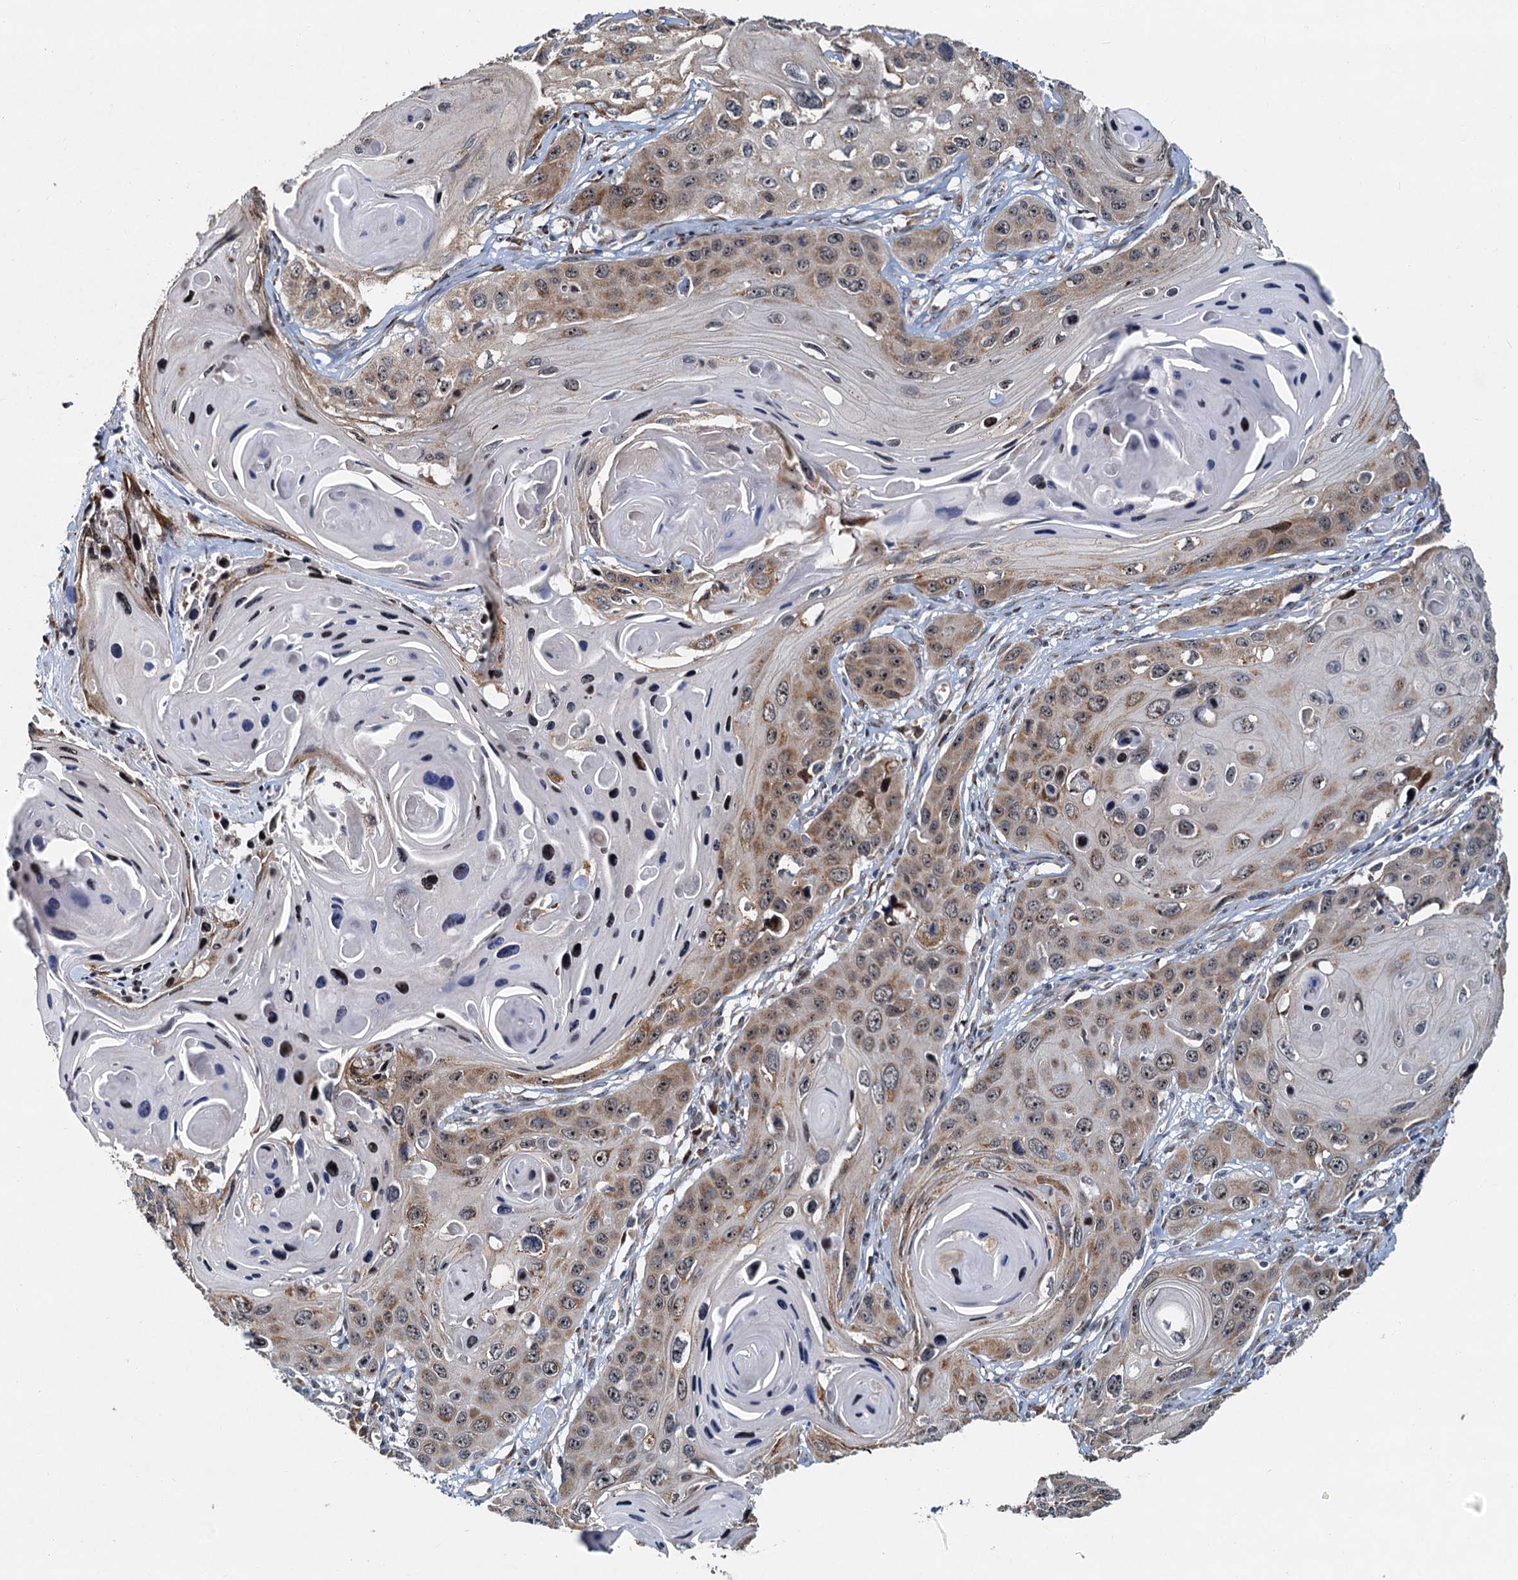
{"staining": {"intensity": "moderate", "quantity": ">75%", "location": "cytoplasmic/membranous,nuclear"}, "tissue": "skin cancer", "cell_type": "Tumor cells", "image_type": "cancer", "snomed": [{"axis": "morphology", "description": "Squamous cell carcinoma, NOS"}, {"axis": "topography", "description": "Skin"}], "caption": "Protein staining of skin cancer (squamous cell carcinoma) tissue reveals moderate cytoplasmic/membranous and nuclear positivity in about >75% of tumor cells.", "gene": "DNAJC21", "patient": {"sex": "male", "age": 55}}